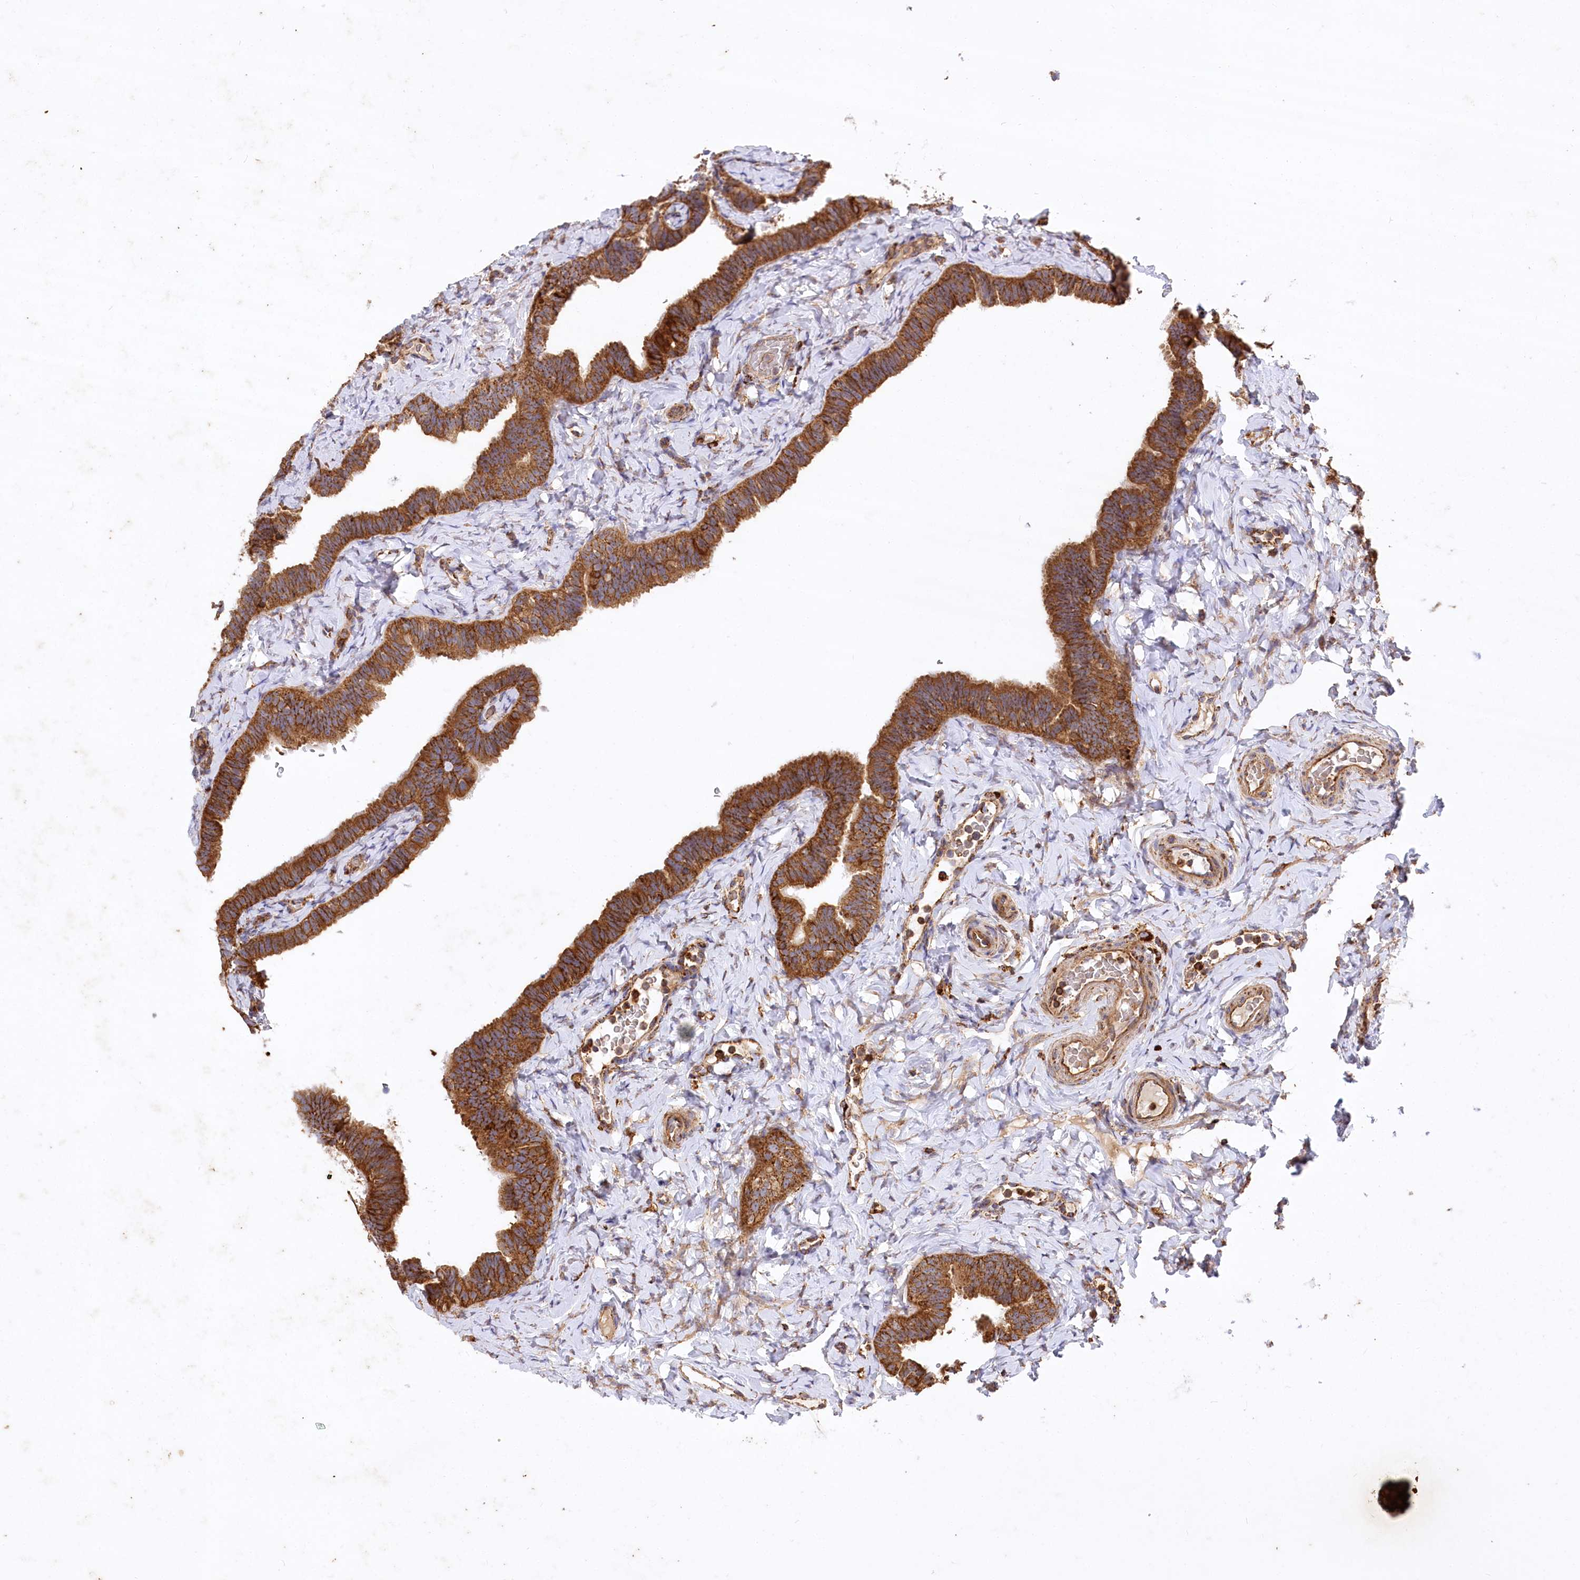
{"staining": {"intensity": "strong", "quantity": ">75%", "location": "cytoplasmic/membranous"}, "tissue": "fallopian tube", "cell_type": "Glandular cells", "image_type": "normal", "snomed": [{"axis": "morphology", "description": "Normal tissue, NOS"}, {"axis": "topography", "description": "Fallopian tube"}], "caption": "The immunohistochemical stain labels strong cytoplasmic/membranous positivity in glandular cells of benign fallopian tube. (Stains: DAB in brown, nuclei in blue, Microscopy: brightfield microscopy at high magnification).", "gene": "CARD19", "patient": {"sex": "female", "age": 65}}